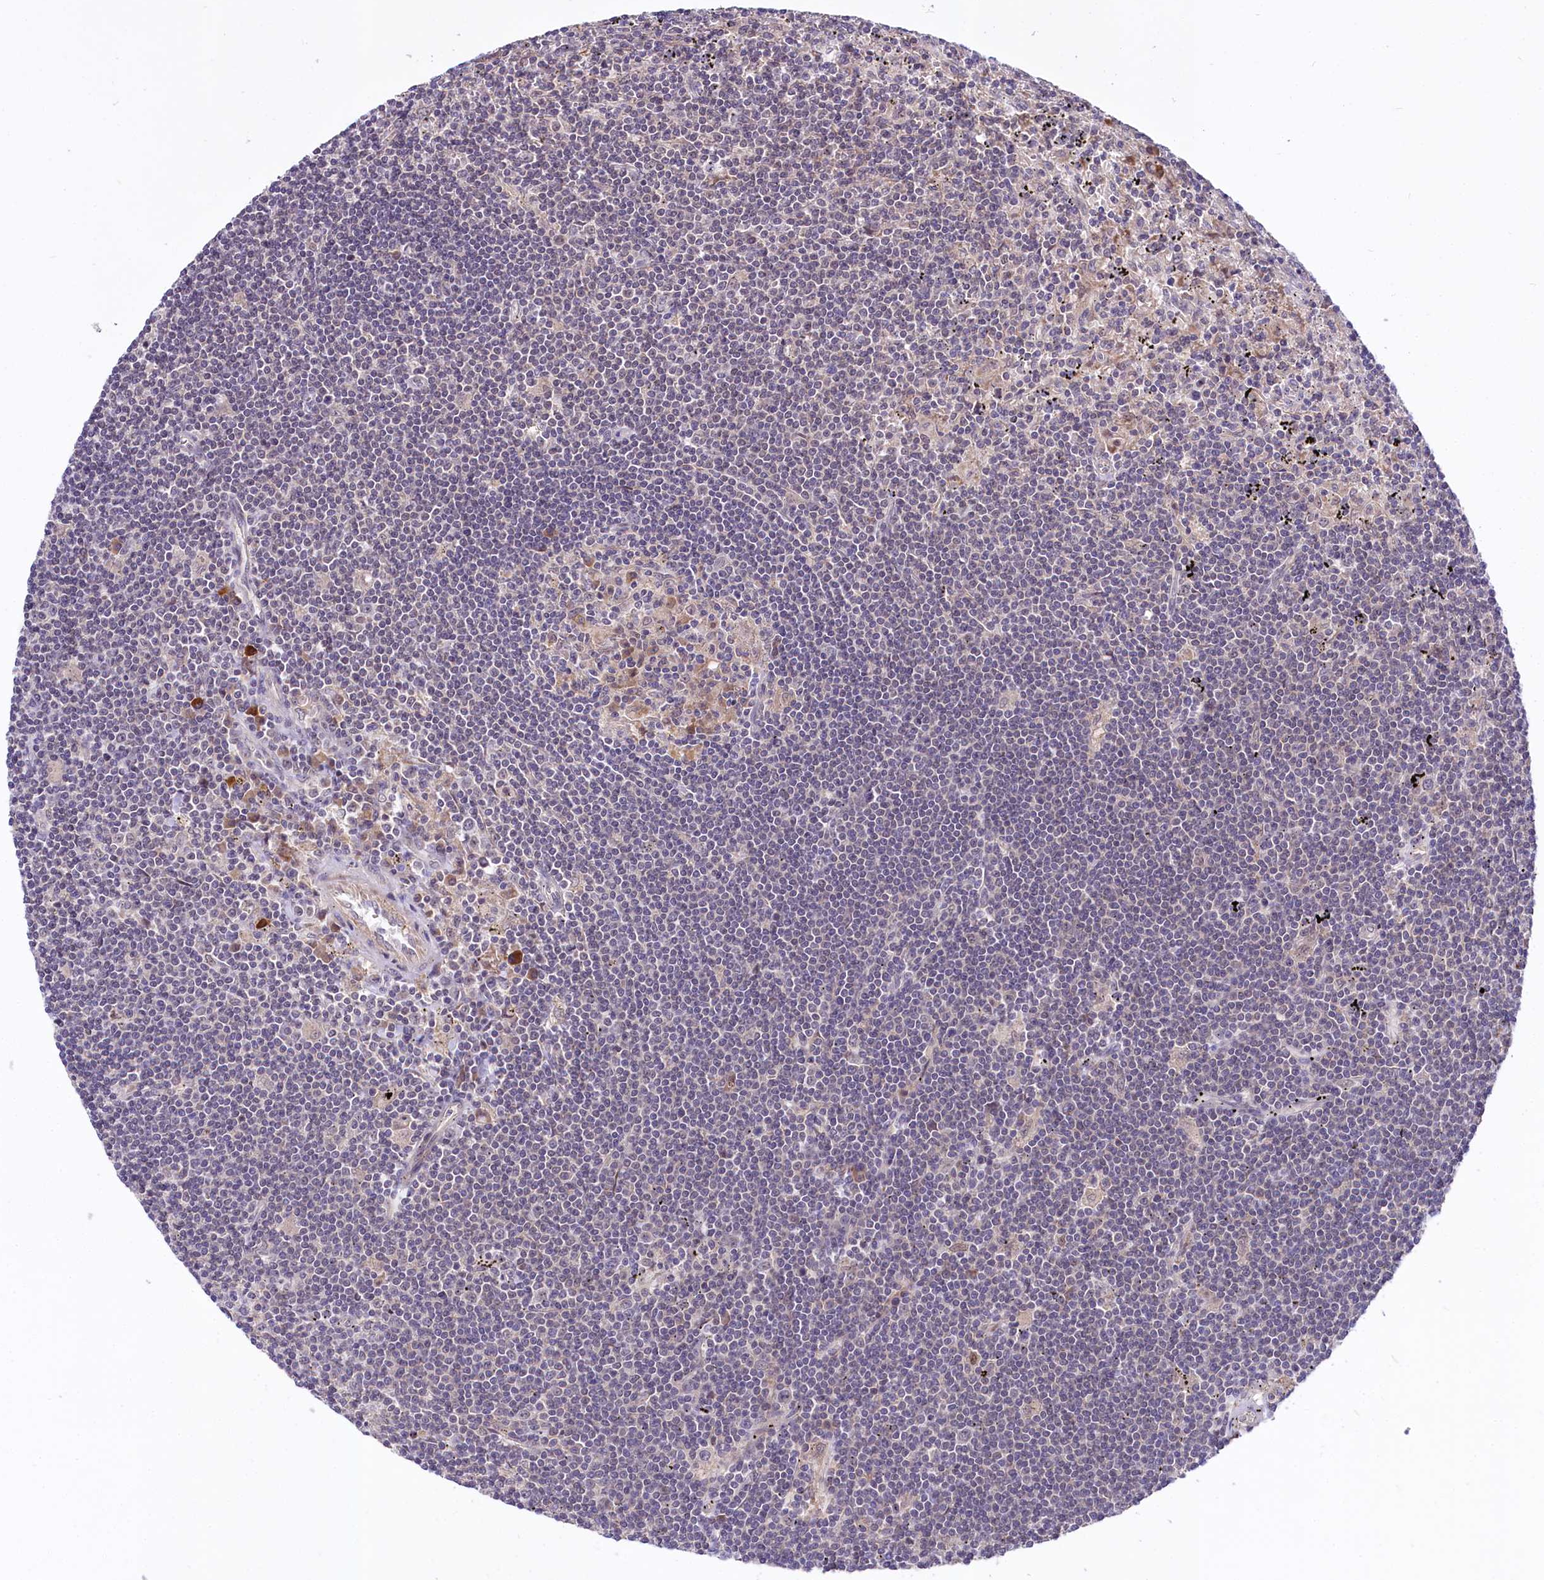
{"staining": {"intensity": "negative", "quantity": "none", "location": "none"}, "tissue": "lymphoma", "cell_type": "Tumor cells", "image_type": "cancer", "snomed": [{"axis": "morphology", "description": "Malignant lymphoma, non-Hodgkin's type, Low grade"}, {"axis": "topography", "description": "Spleen"}], "caption": "This is an immunohistochemistry photomicrograph of human lymphoma. There is no staining in tumor cells.", "gene": "UBE3A", "patient": {"sex": "male", "age": 76}}